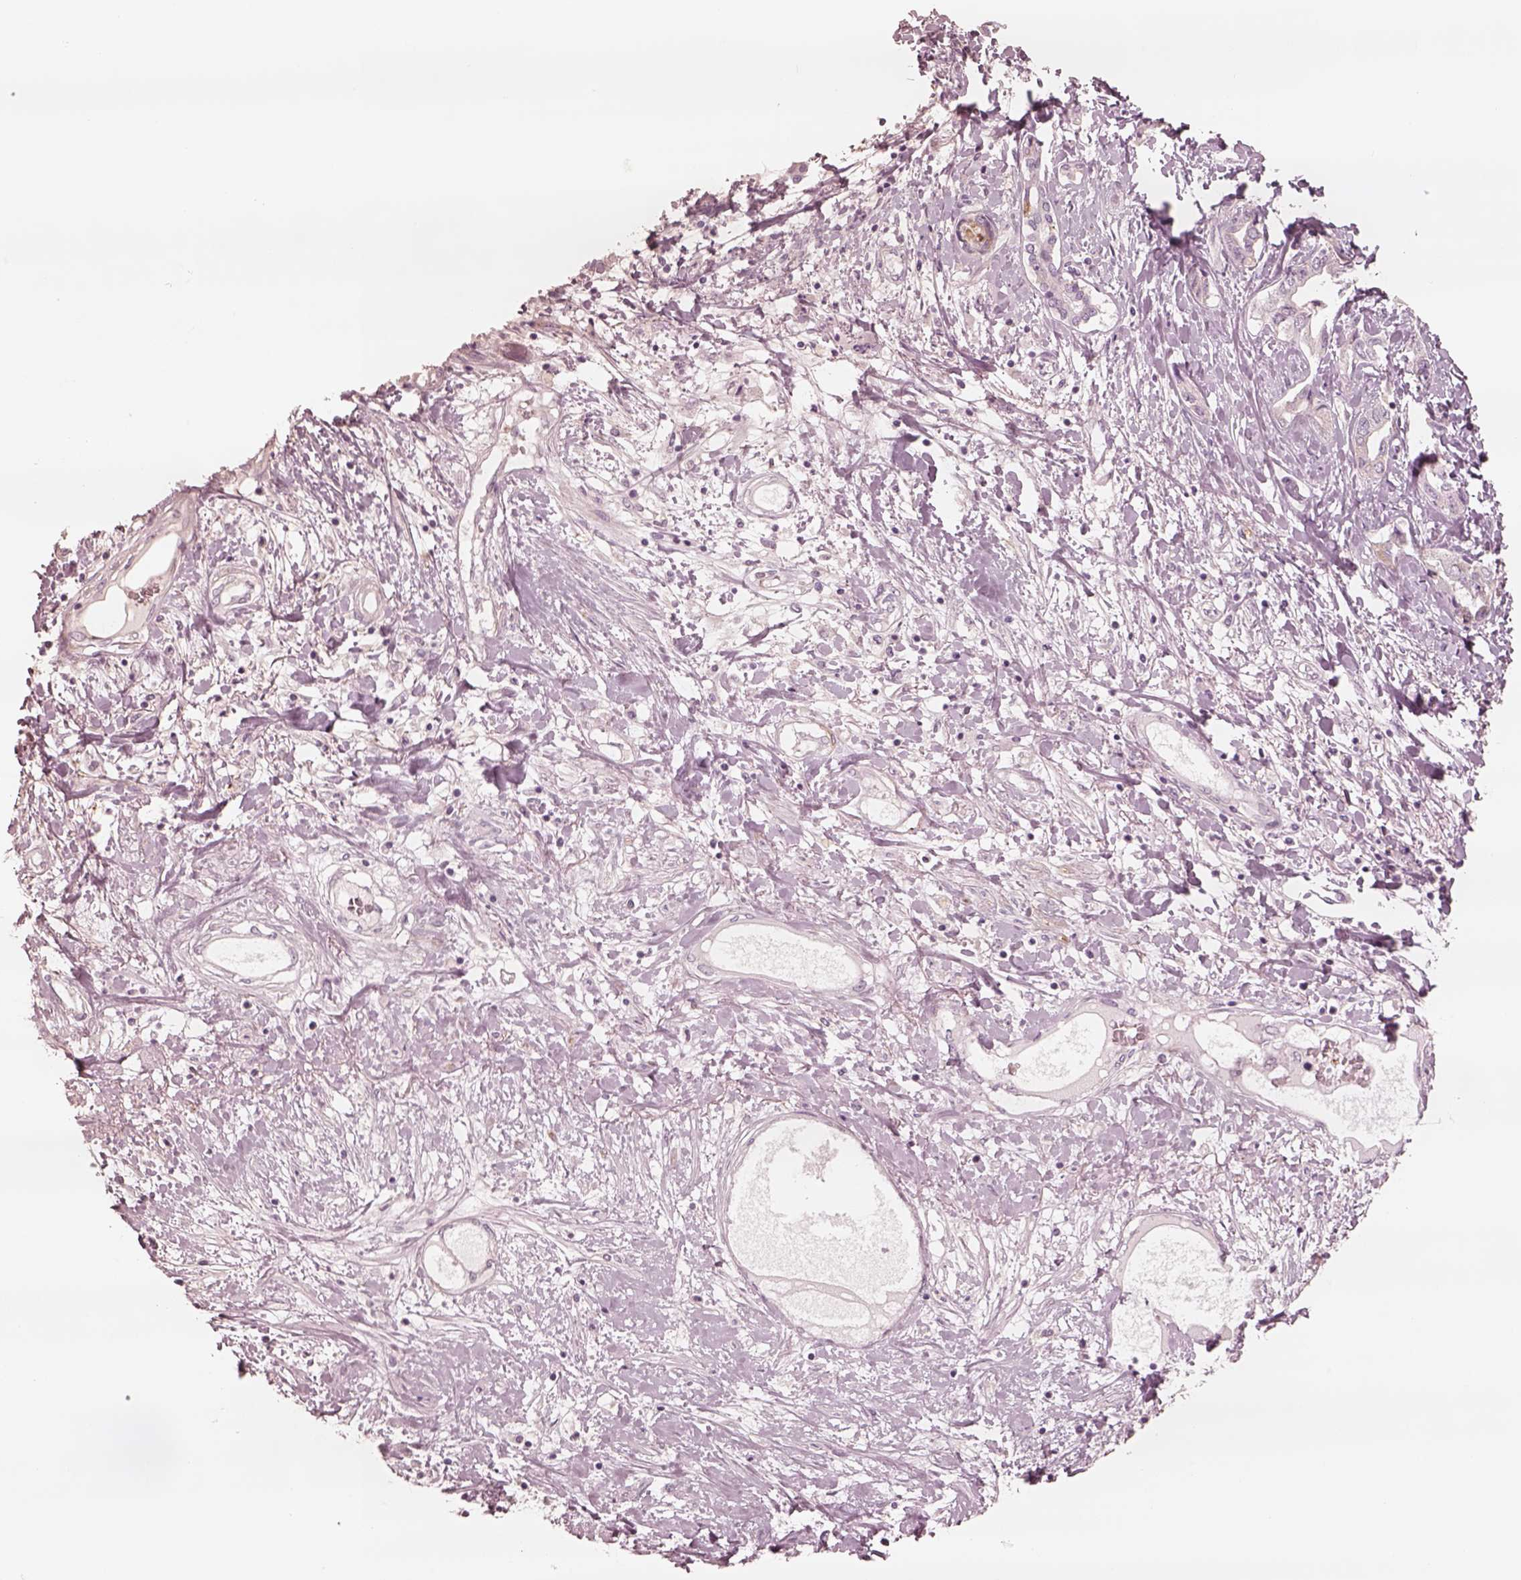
{"staining": {"intensity": "negative", "quantity": "none", "location": "none"}, "tissue": "liver cancer", "cell_type": "Tumor cells", "image_type": "cancer", "snomed": [{"axis": "morphology", "description": "Cholangiocarcinoma"}, {"axis": "topography", "description": "Liver"}], "caption": "This photomicrograph is of liver cancer stained with immunohistochemistry to label a protein in brown with the nuclei are counter-stained blue. There is no positivity in tumor cells.", "gene": "DNAAF9", "patient": {"sex": "male", "age": 59}}